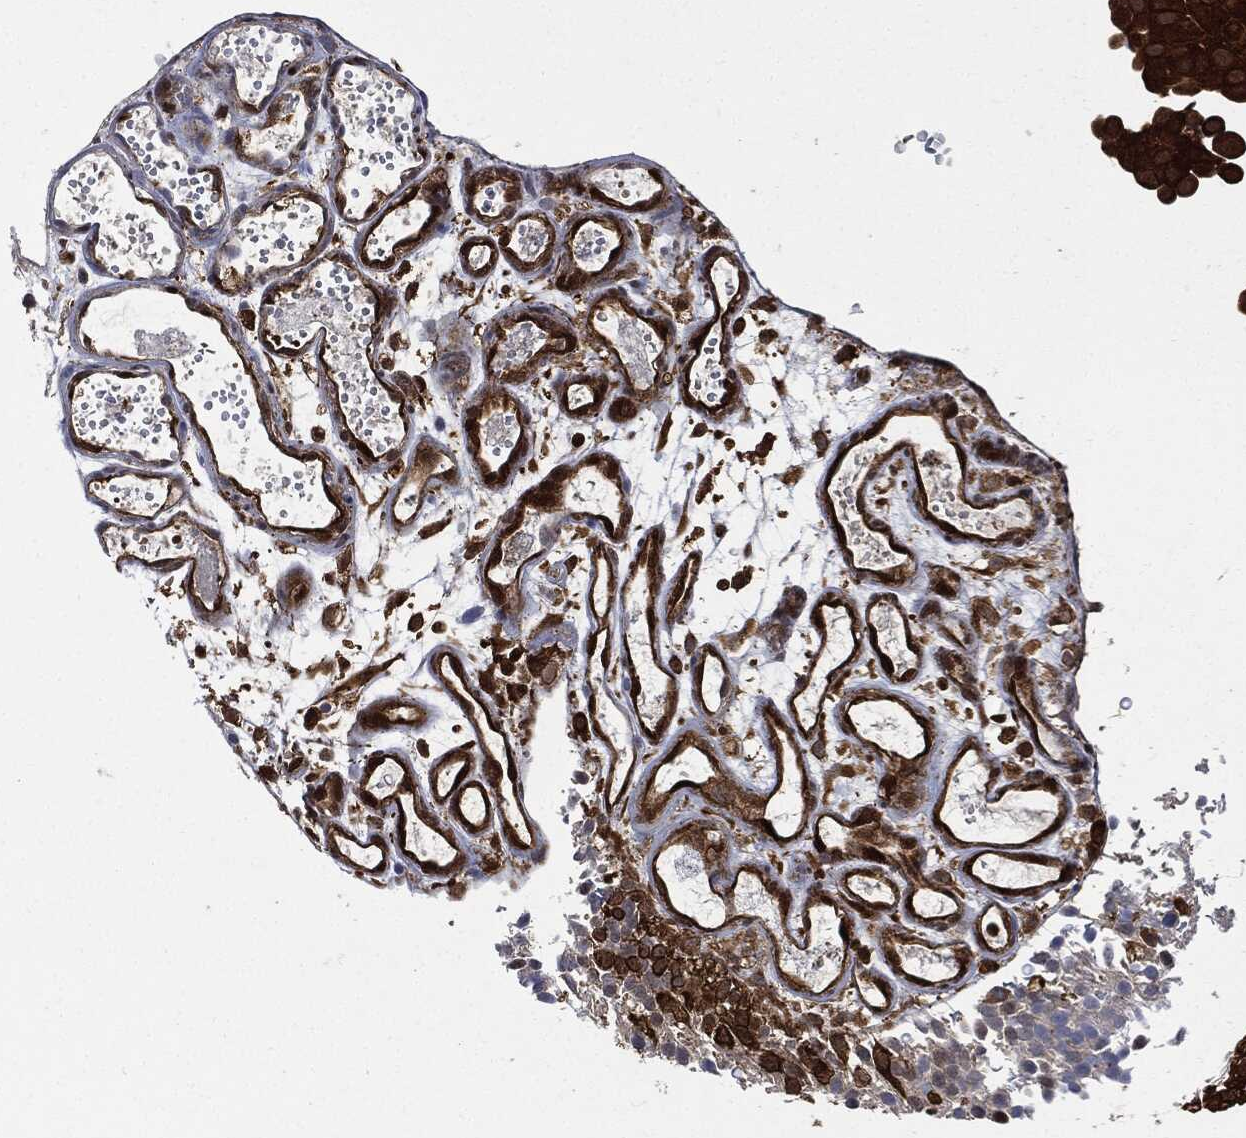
{"staining": {"intensity": "strong", "quantity": ">75%", "location": "cytoplasmic/membranous"}, "tissue": "urothelial cancer", "cell_type": "Tumor cells", "image_type": "cancer", "snomed": [{"axis": "morphology", "description": "Urothelial carcinoma, Low grade"}, {"axis": "topography", "description": "Urinary bladder"}], "caption": "Tumor cells demonstrate high levels of strong cytoplasmic/membranous staining in approximately >75% of cells in urothelial cancer.", "gene": "YWHAB", "patient": {"sex": "male", "age": 78}}